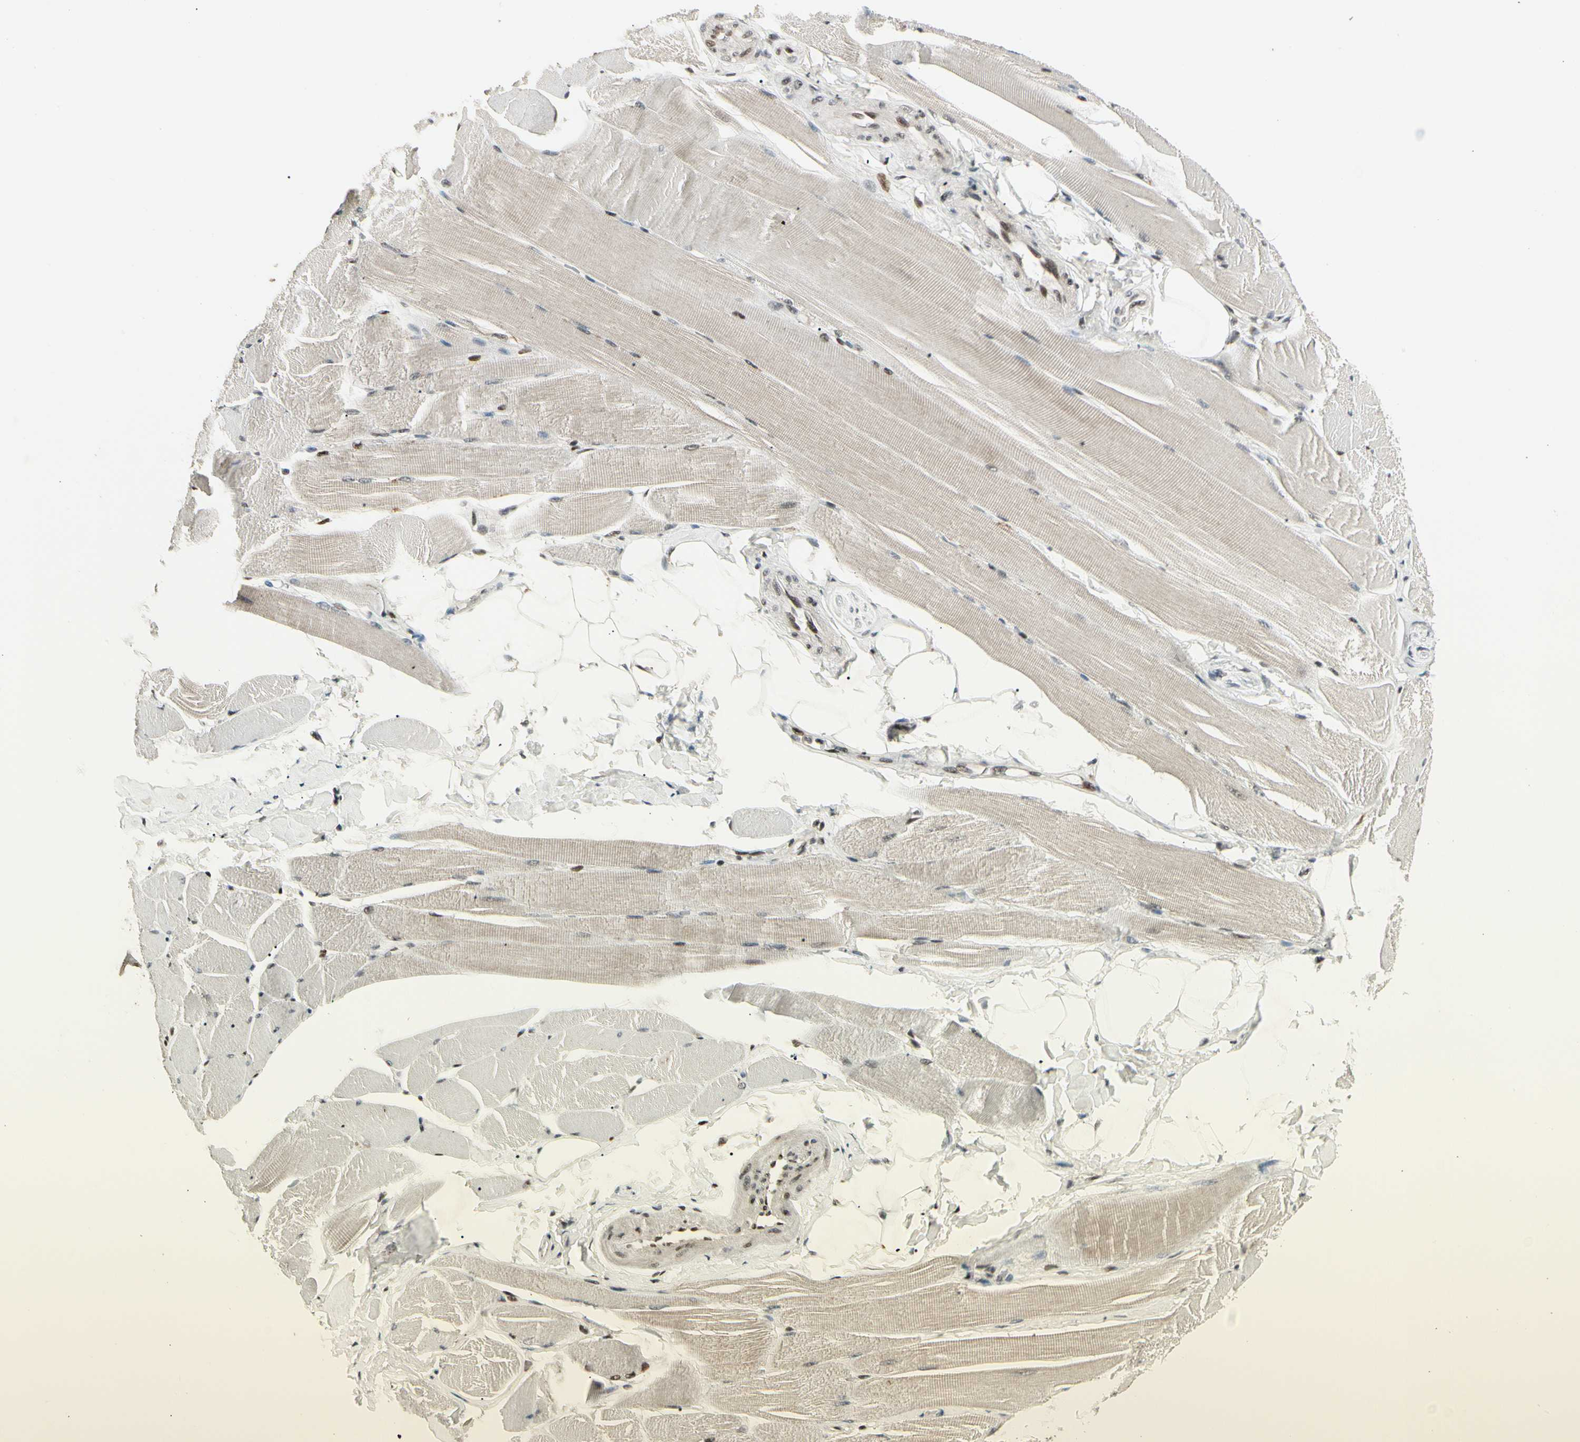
{"staining": {"intensity": "moderate", "quantity": ">75%", "location": "cytoplasmic/membranous,nuclear"}, "tissue": "skeletal muscle", "cell_type": "Myocytes", "image_type": "normal", "snomed": [{"axis": "morphology", "description": "Normal tissue, NOS"}, {"axis": "topography", "description": "Skeletal muscle"}, {"axis": "topography", "description": "Peripheral nerve tissue"}], "caption": "Human skeletal muscle stained for a protein (brown) displays moderate cytoplasmic/membranous,nuclear positive positivity in approximately >75% of myocytes.", "gene": "FOXJ2", "patient": {"sex": "female", "age": 84}}